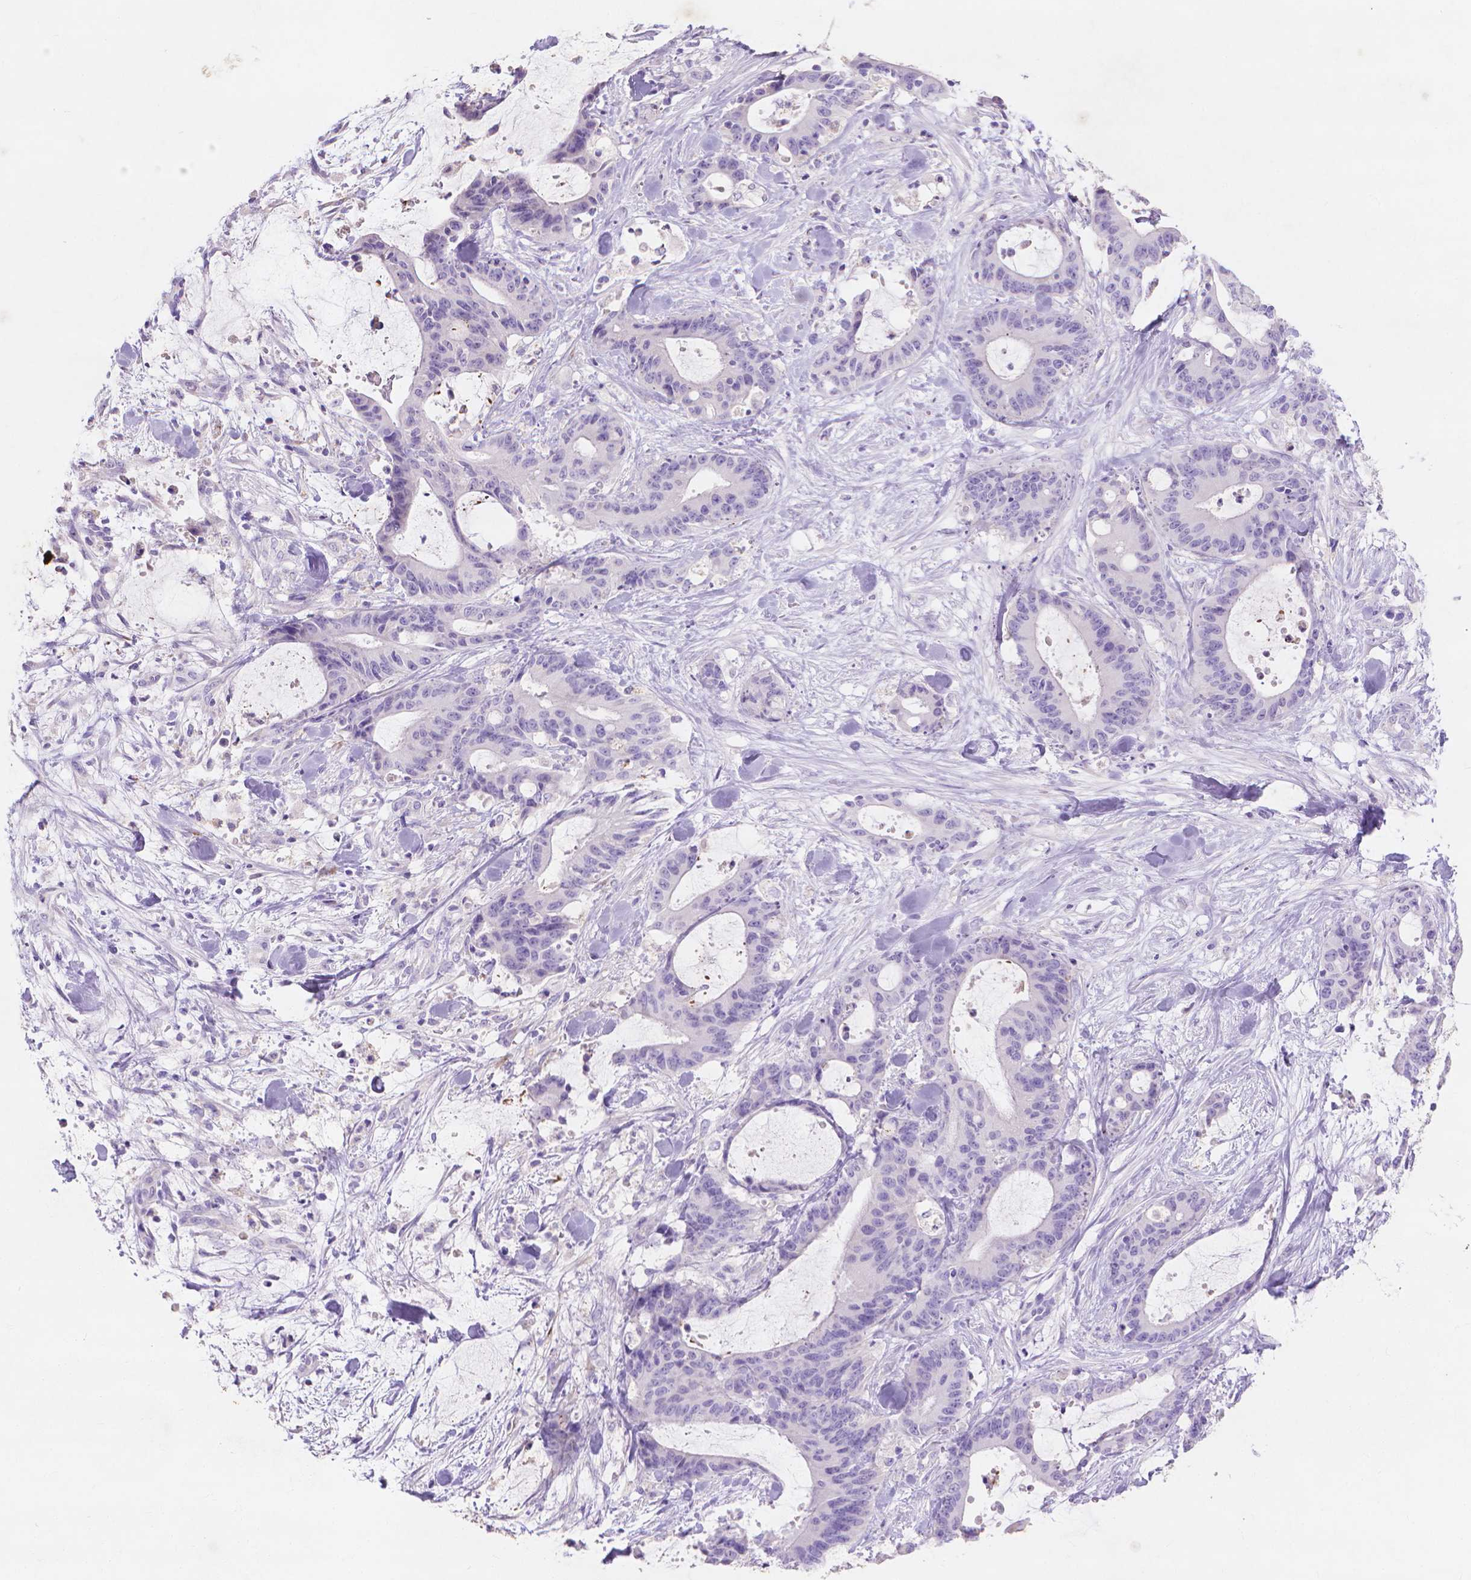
{"staining": {"intensity": "negative", "quantity": "none", "location": "none"}, "tissue": "liver cancer", "cell_type": "Tumor cells", "image_type": "cancer", "snomed": [{"axis": "morphology", "description": "Cholangiocarcinoma"}, {"axis": "topography", "description": "Liver"}], "caption": "Liver cancer (cholangiocarcinoma) stained for a protein using immunohistochemistry (IHC) displays no positivity tumor cells.", "gene": "MMP11", "patient": {"sex": "female", "age": 73}}